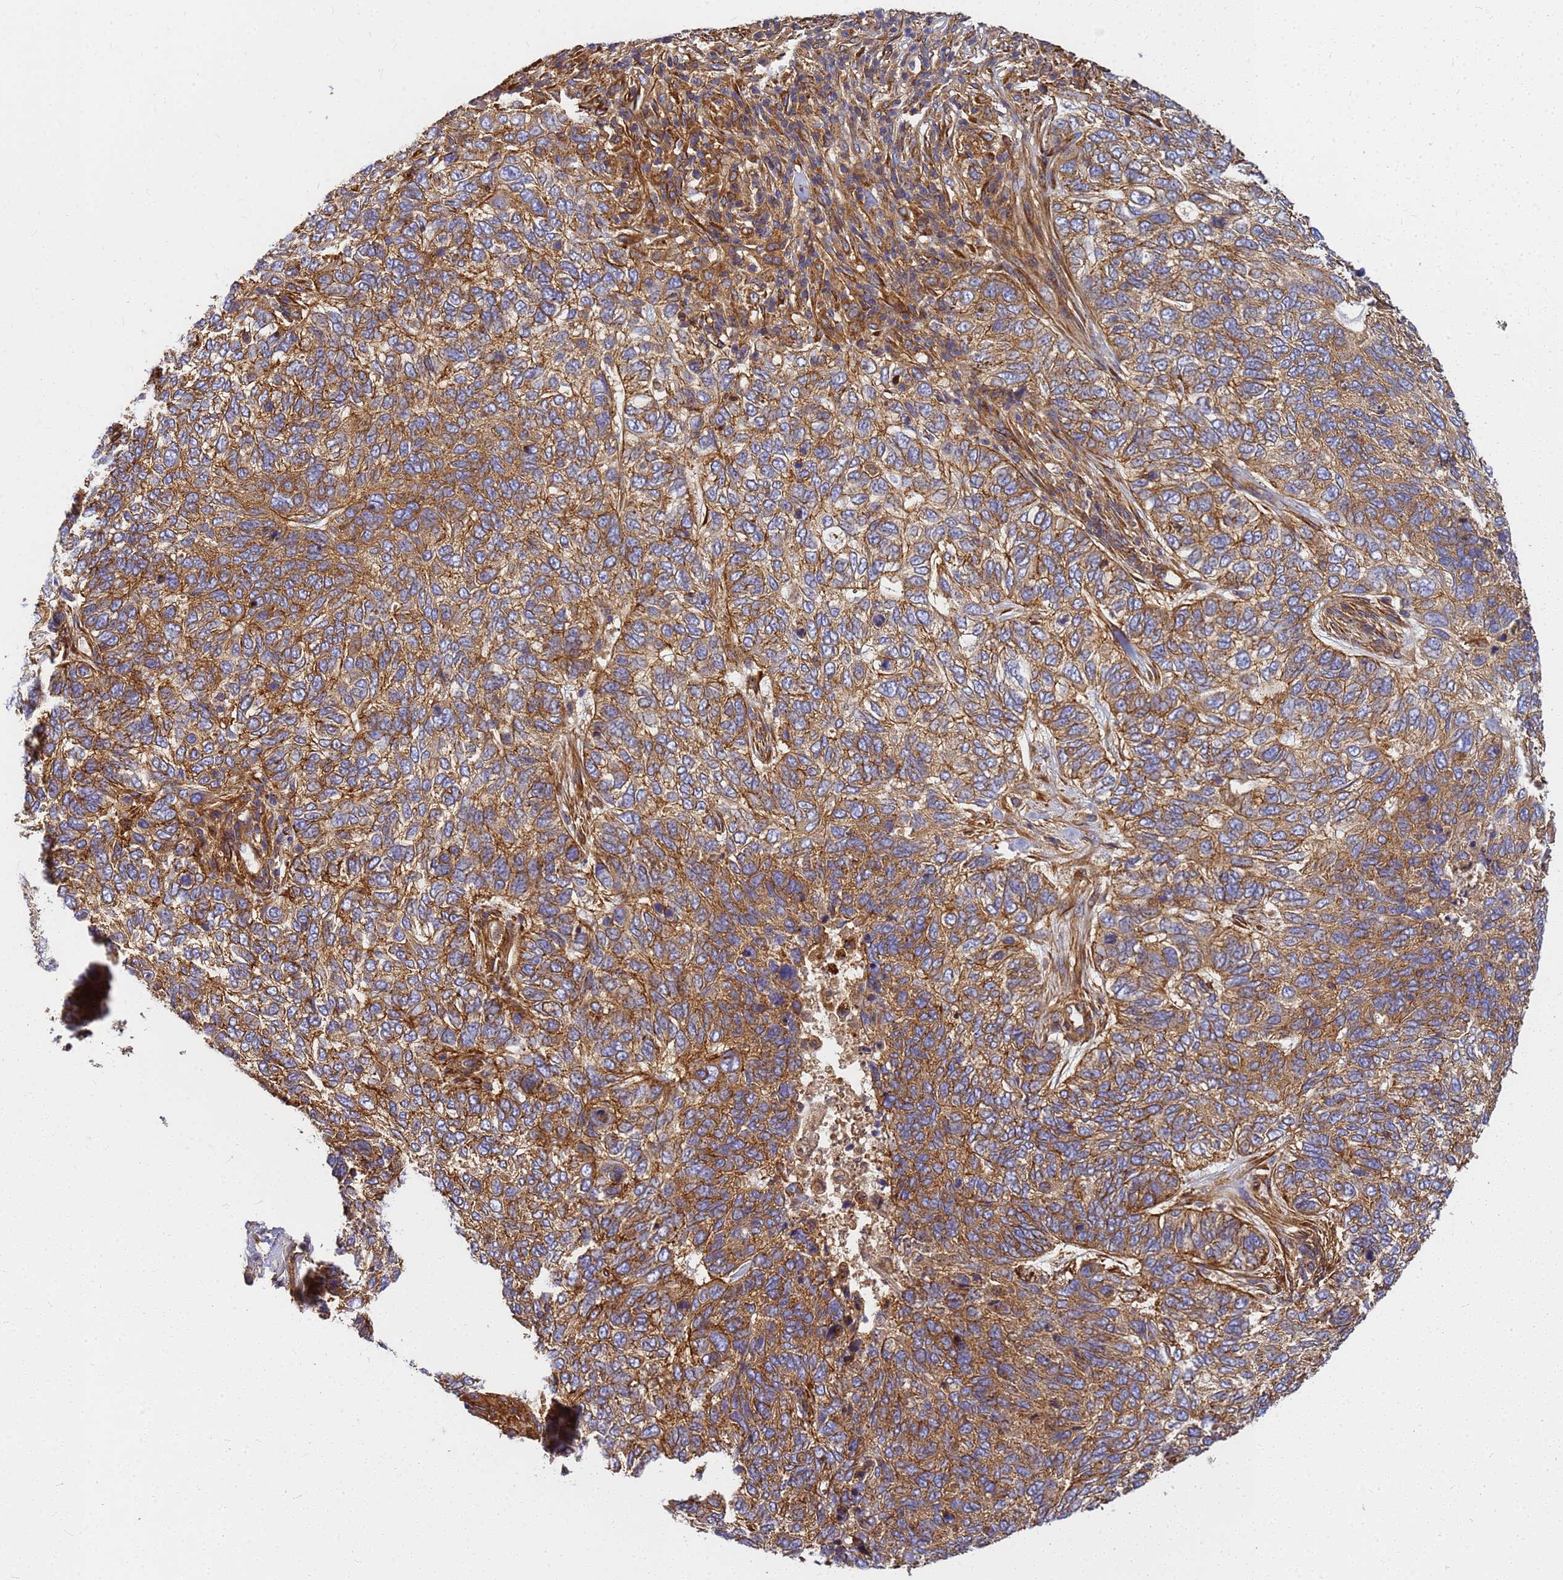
{"staining": {"intensity": "moderate", "quantity": ">75%", "location": "cytoplasmic/membranous"}, "tissue": "skin cancer", "cell_type": "Tumor cells", "image_type": "cancer", "snomed": [{"axis": "morphology", "description": "Basal cell carcinoma"}, {"axis": "topography", "description": "Skin"}], "caption": "Immunohistochemical staining of skin basal cell carcinoma reveals medium levels of moderate cytoplasmic/membranous protein expression in approximately >75% of tumor cells.", "gene": "C2CD5", "patient": {"sex": "female", "age": 65}}